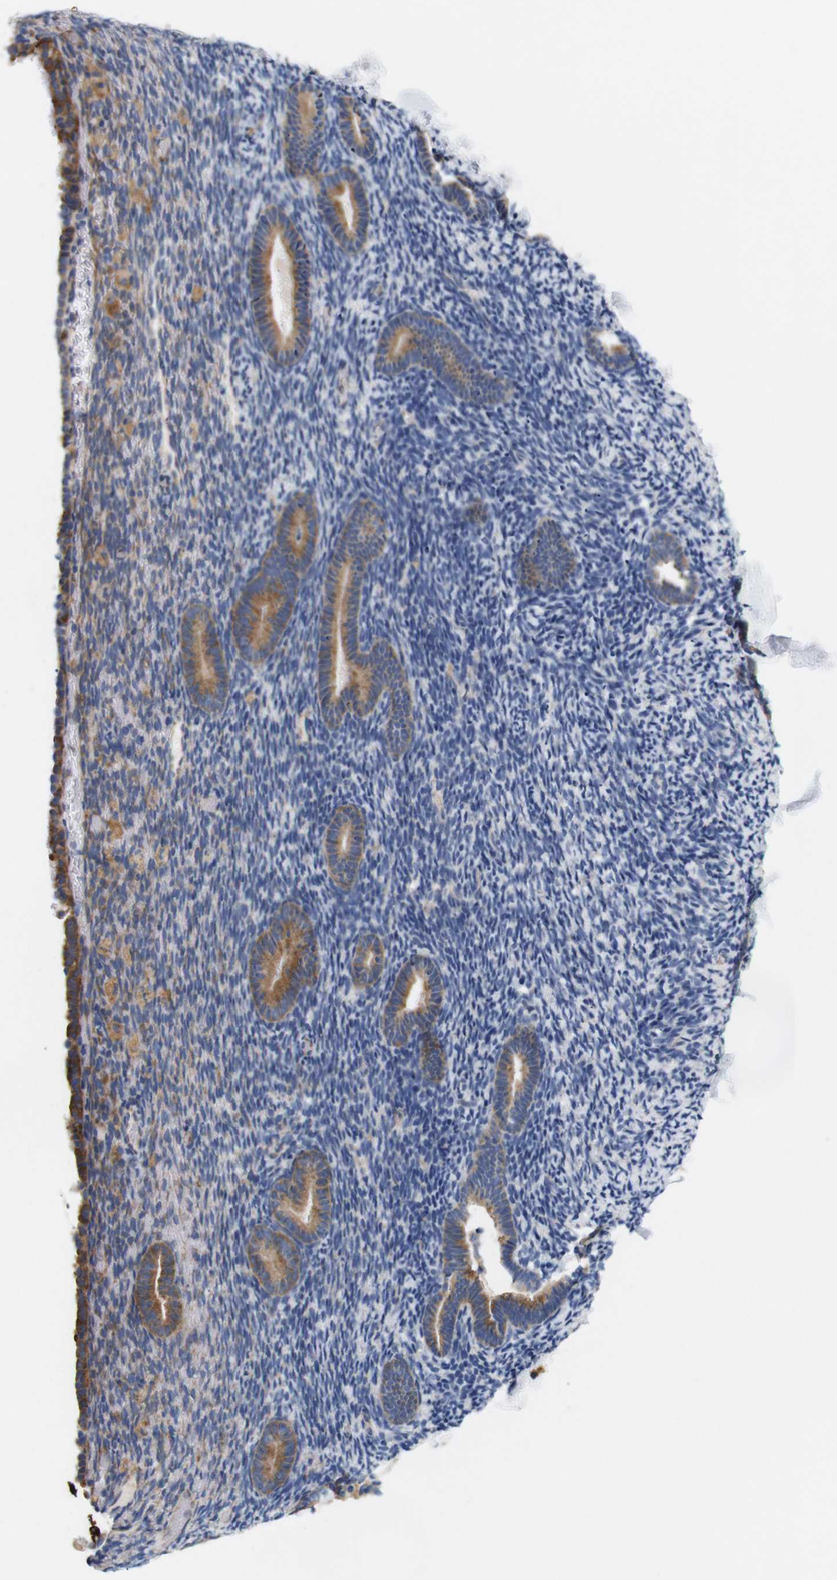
{"staining": {"intensity": "weak", "quantity": "<25%", "location": "cytoplasmic/membranous"}, "tissue": "endometrium", "cell_type": "Cells in endometrial stroma", "image_type": "normal", "snomed": [{"axis": "morphology", "description": "Normal tissue, NOS"}, {"axis": "topography", "description": "Endometrium"}], "caption": "This histopathology image is of normal endometrium stained with immunohistochemistry to label a protein in brown with the nuclei are counter-stained blue. There is no expression in cells in endometrial stroma. (Brightfield microscopy of DAB (3,3'-diaminobenzidine) immunohistochemistry (IHC) at high magnification).", "gene": "TRIM5", "patient": {"sex": "female", "age": 51}}